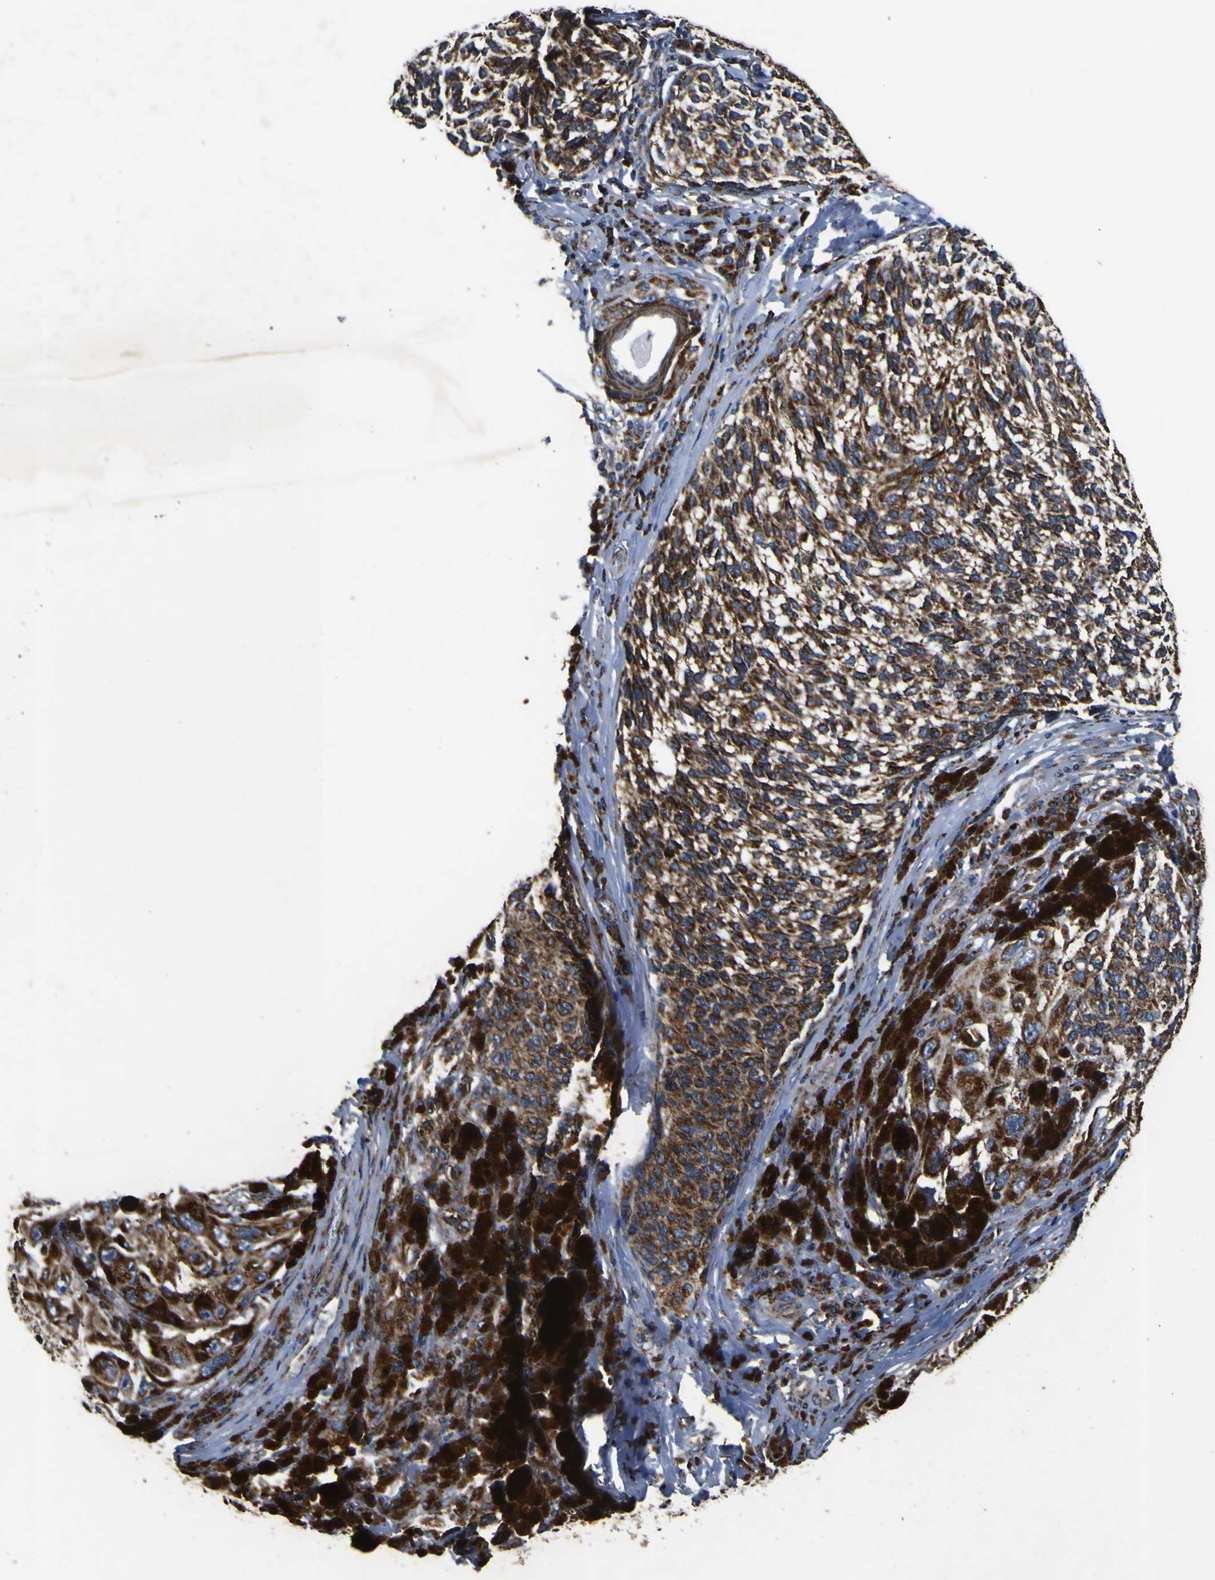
{"staining": {"intensity": "strong", "quantity": ">75%", "location": "cytoplasmic/membranous"}, "tissue": "melanoma", "cell_type": "Tumor cells", "image_type": "cancer", "snomed": [{"axis": "morphology", "description": "Malignant melanoma, NOS"}, {"axis": "topography", "description": "Skin"}], "caption": "There is high levels of strong cytoplasmic/membranous positivity in tumor cells of malignant melanoma, as demonstrated by immunohistochemical staining (brown color).", "gene": "PTRH2", "patient": {"sex": "female", "age": 73}}